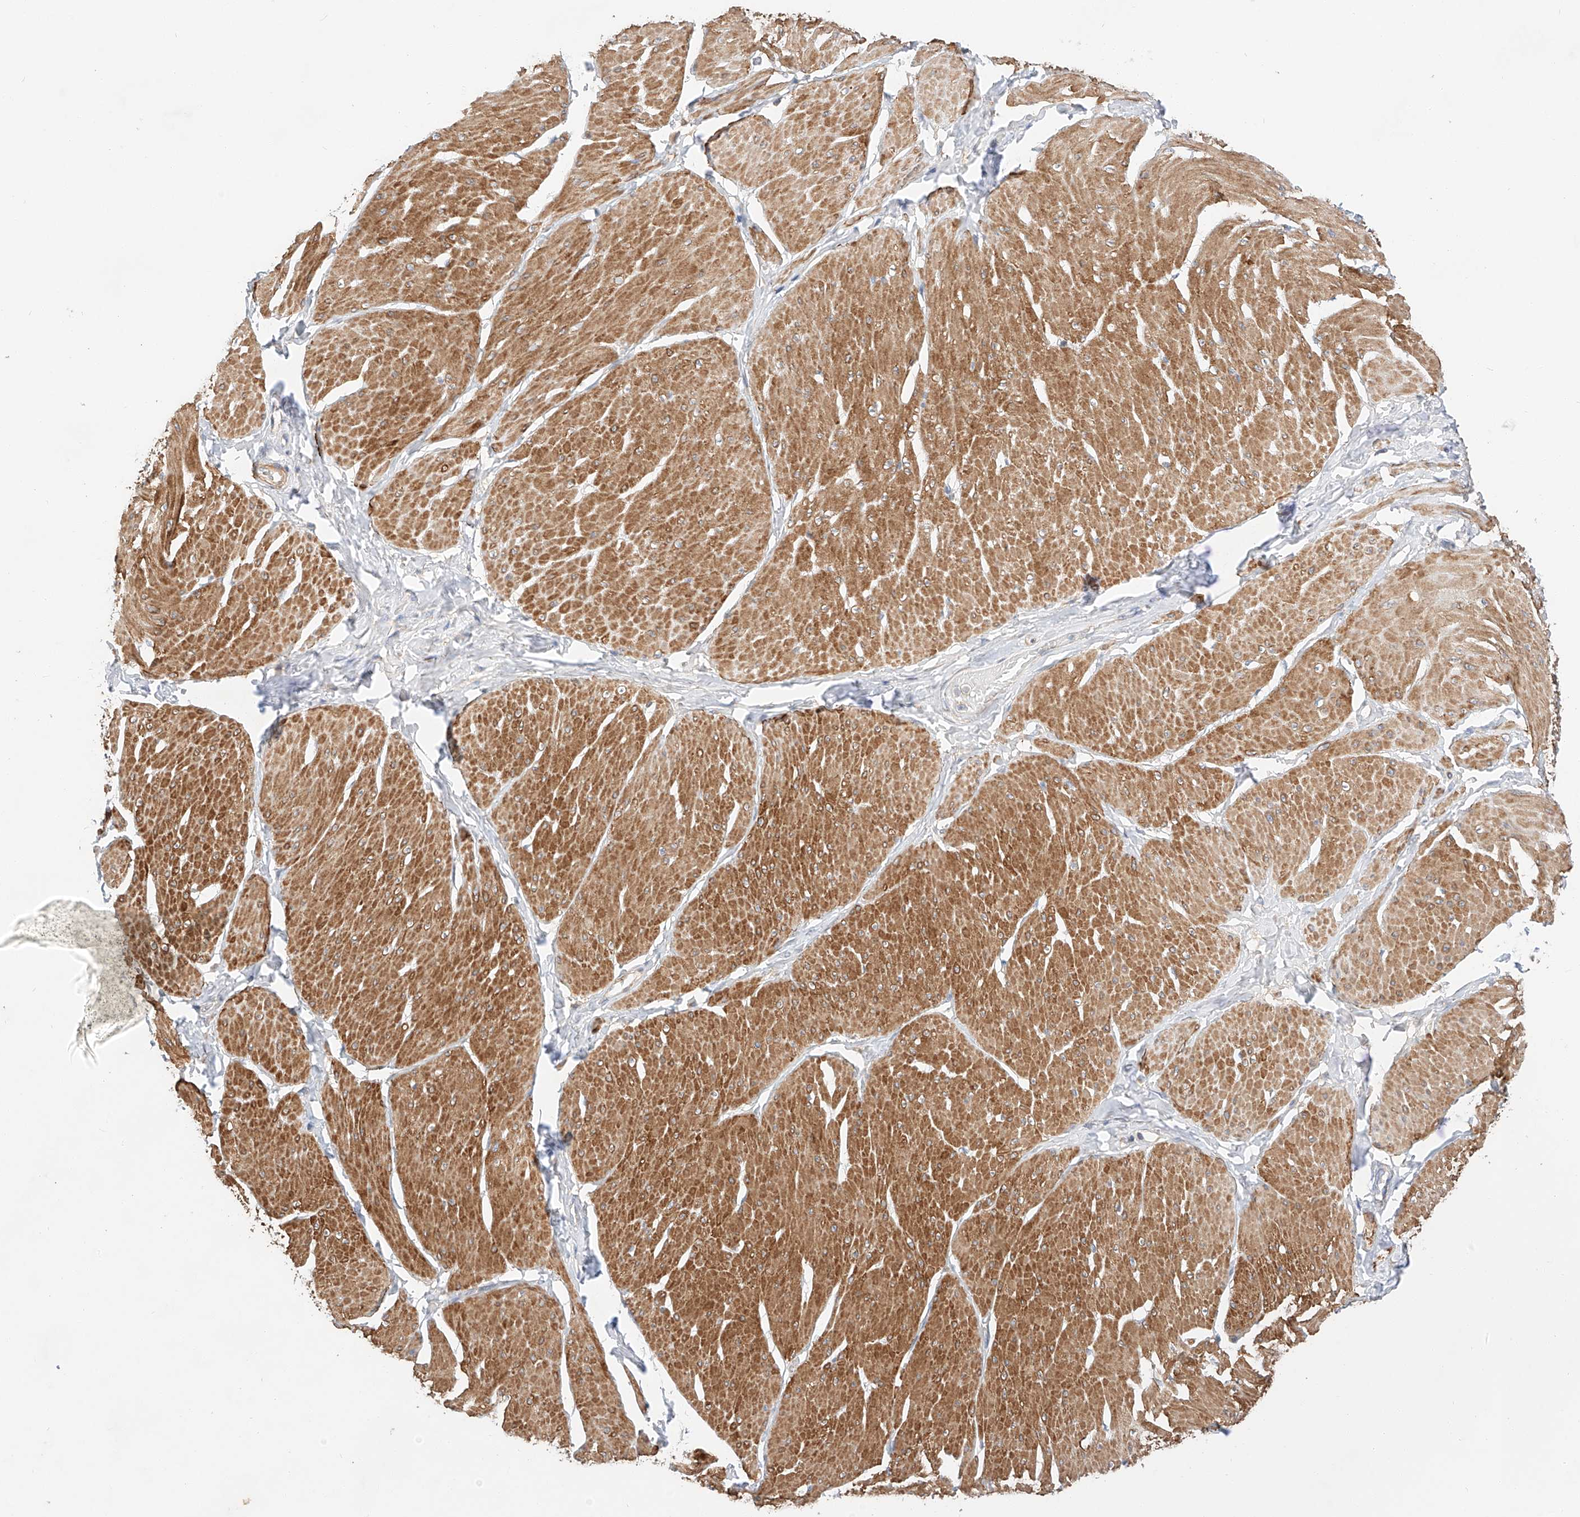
{"staining": {"intensity": "moderate", "quantity": ">75%", "location": "cytoplasmic/membranous"}, "tissue": "smooth muscle", "cell_type": "Smooth muscle cells", "image_type": "normal", "snomed": [{"axis": "morphology", "description": "Urothelial carcinoma, High grade"}, {"axis": "topography", "description": "Urinary bladder"}], "caption": "A medium amount of moderate cytoplasmic/membranous staining is seen in about >75% of smooth muscle cells in unremarkable smooth muscle. Nuclei are stained in blue.", "gene": "C6orf118", "patient": {"sex": "male", "age": 46}}